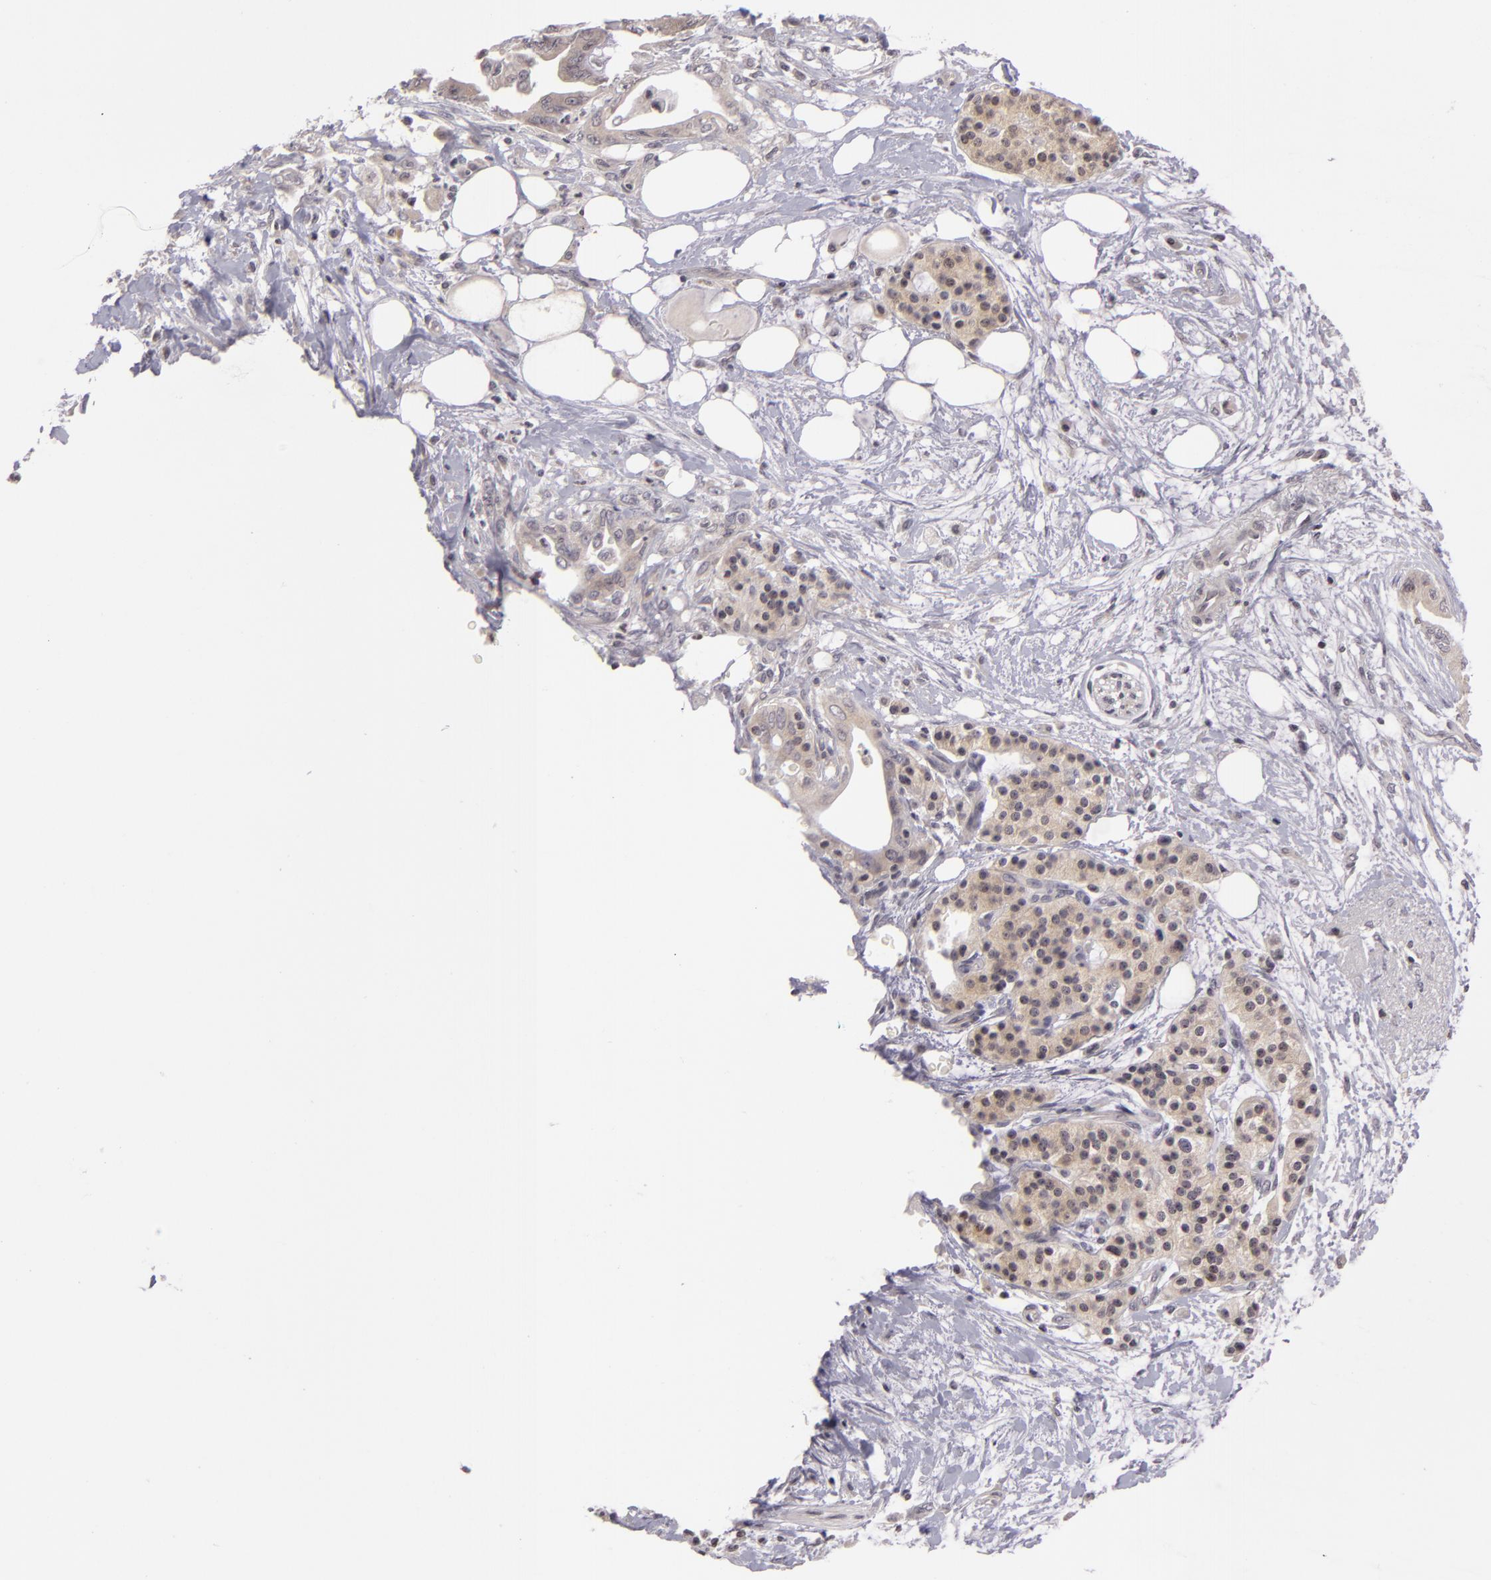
{"staining": {"intensity": "negative", "quantity": "none", "location": "none"}, "tissue": "pancreatic cancer", "cell_type": "Tumor cells", "image_type": "cancer", "snomed": [{"axis": "morphology", "description": "Adenocarcinoma, NOS"}, {"axis": "topography", "description": "Pancreas"}], "caption": "A high-resolution micrograph shows IHC staining of pancreatic cancer, which displays no significant expression in tumor cells.", "gene": "AKAP6", "patient": {"sex": "female", "age": 66}}